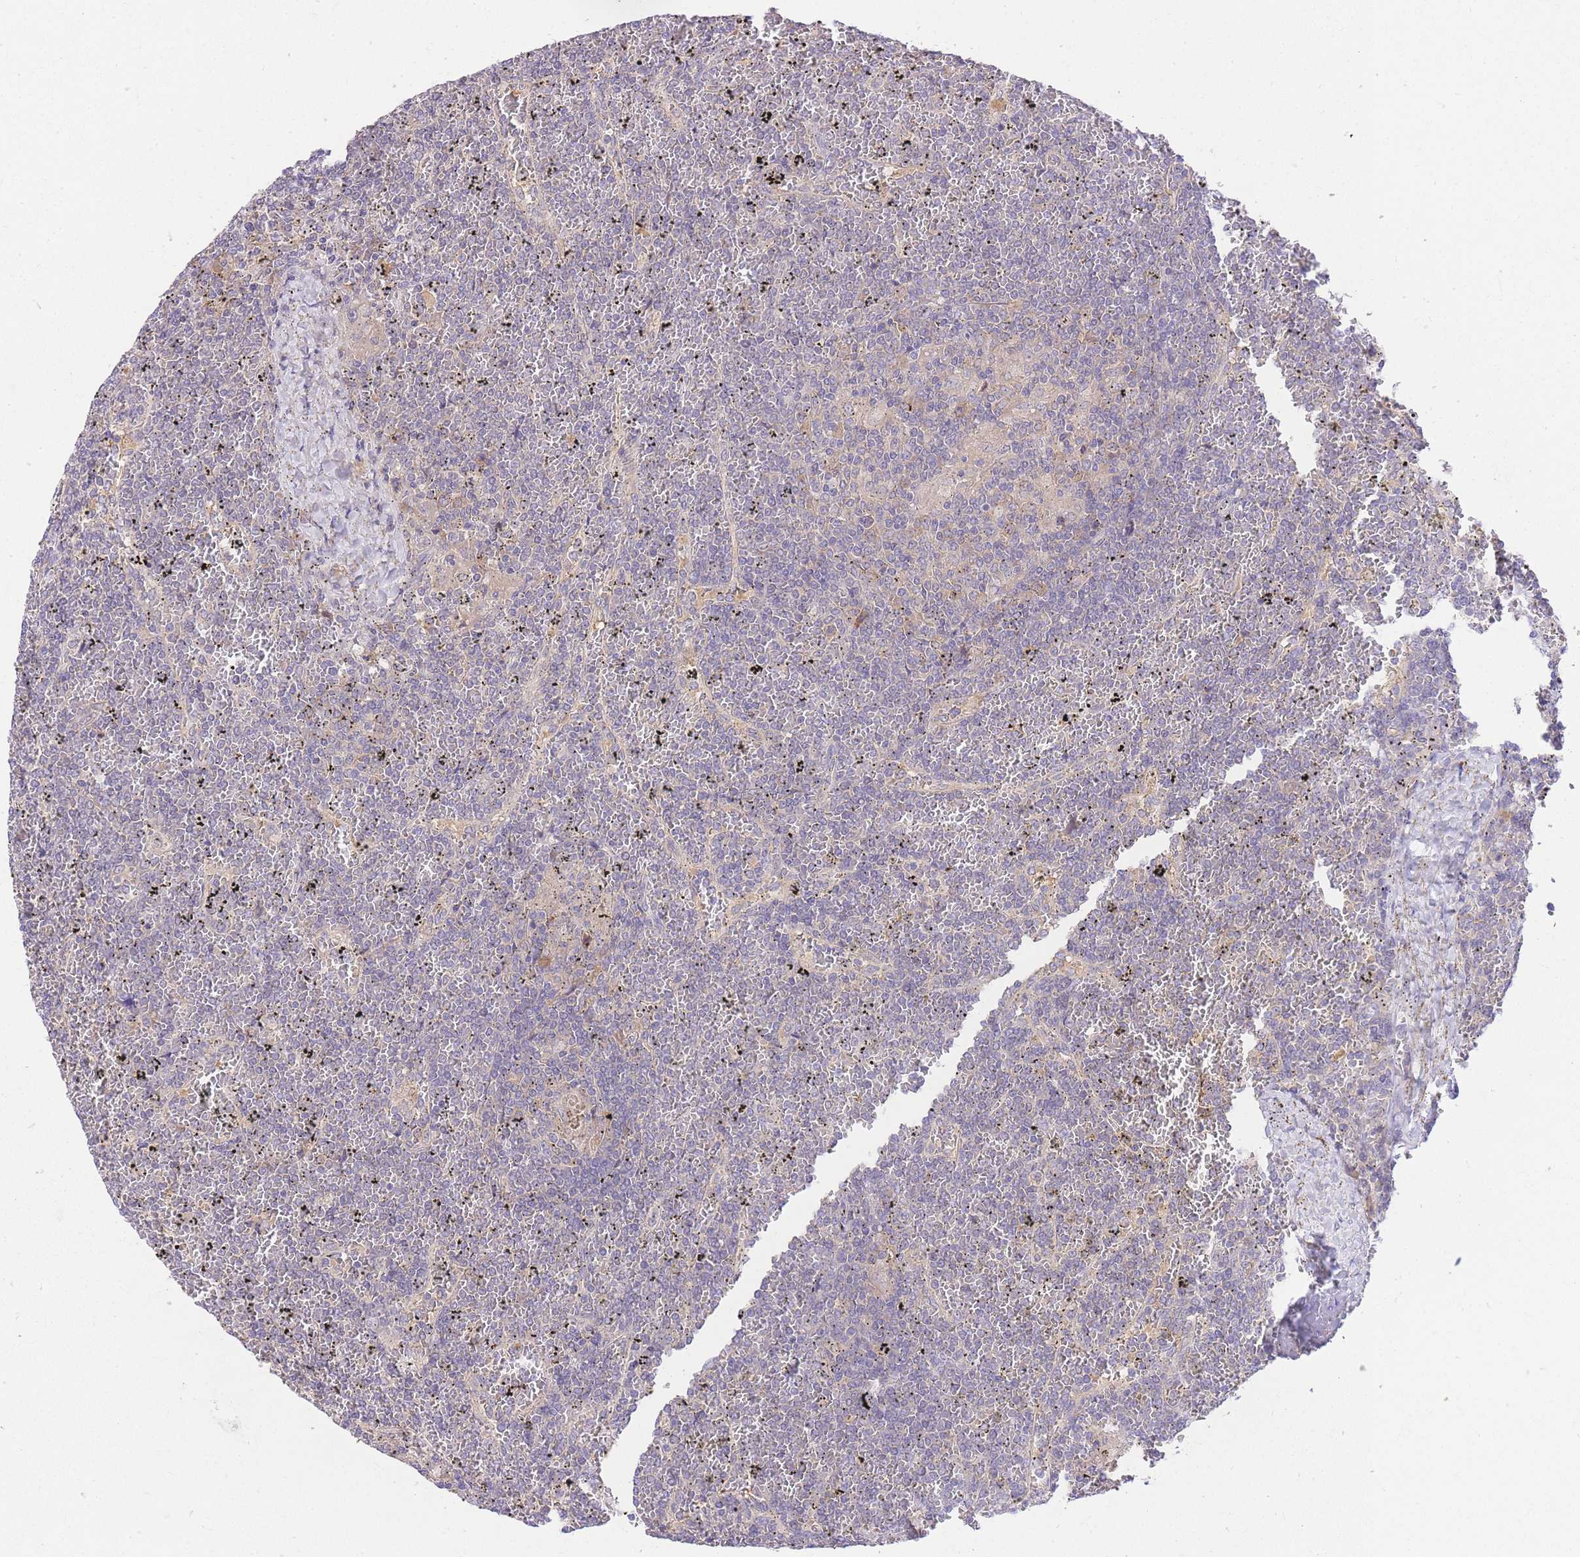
{"staining": {"intensity": "negative", "quantity": "none", "location": "none"}, "tissue": "lymphoma", "cell_type": "Tumor cells", "image_type": "cancer", "snomed": [{"axis": "morphology", "description": "Malignant lymphoma, non-Hodgkin's type, Low grade"}, {"axis": "topography", "description": "Spleen"}], "caption": "An immunohistochemistry image of lymphoma is shown. There is no staining in tumor cells of lymphoma. Nuclei are stained in blue.", "gene": "LIPH", "patient": {"sex": "female", "age": 19}}